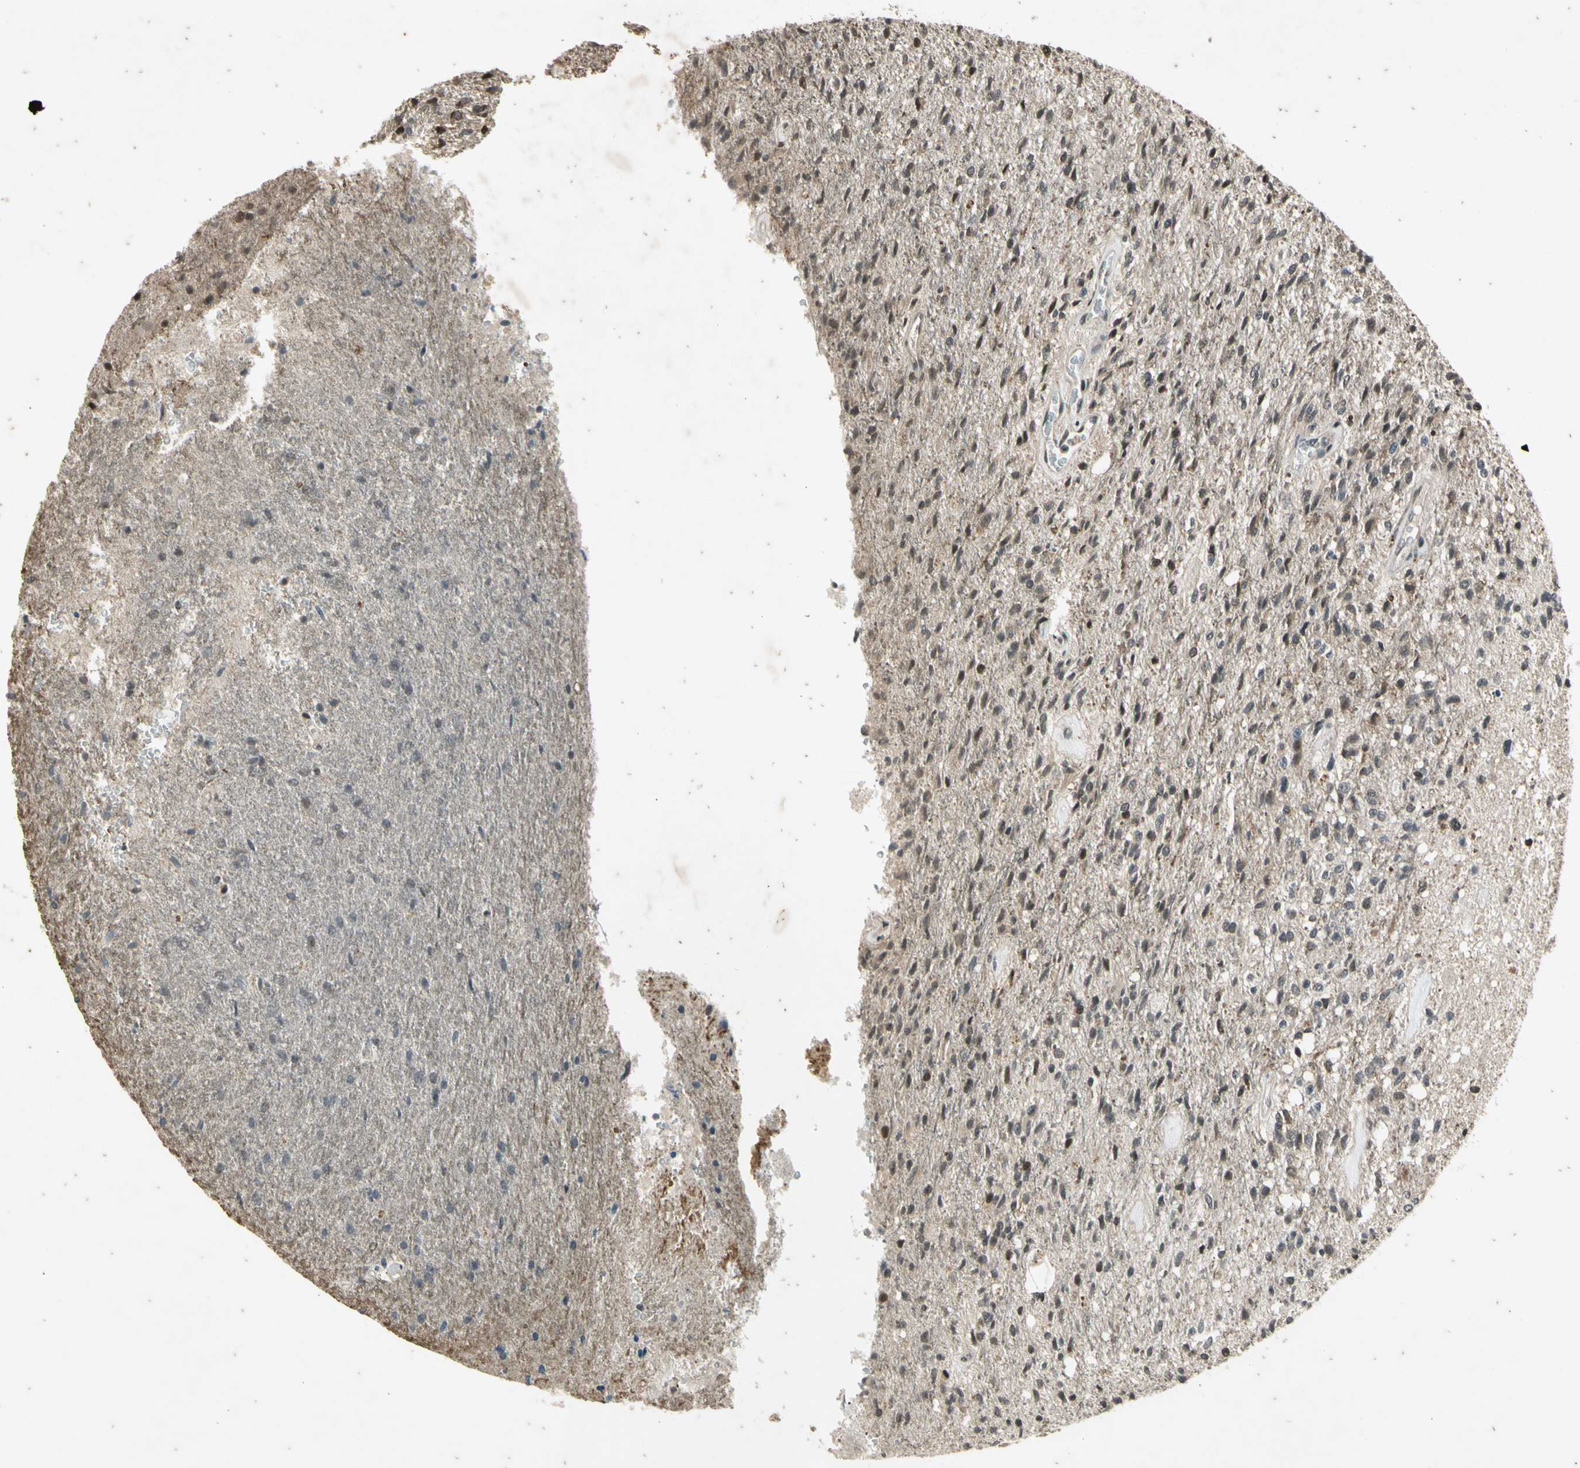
{"staining": {"intensity": "weak", "quantity": "25%-75%", "location": "cytoplasmic/membranous,nuclear"}, "tissue": "glioma", "cell_type": "Tumor cells", "image_type": "cancer", "snomed": [{"axis": "morphology", "description": "Normal tissue, NOS"}, {"axis": "morphology", "description": "Glioma, malignant, High grade"}, {"axis": "topography", "description": "Cerebral cortex"}], "caption": "Glioma was stained to show a protein in brown. There is low levels of weak cytoplasmic/membranous and nuclear expression in approximately 25%-75% of tumor cells. (DAB IHC with brightfield microscopy, high magnification).", "gene": "EFNB2", "patient": {"sex": "male", "age": 77}}